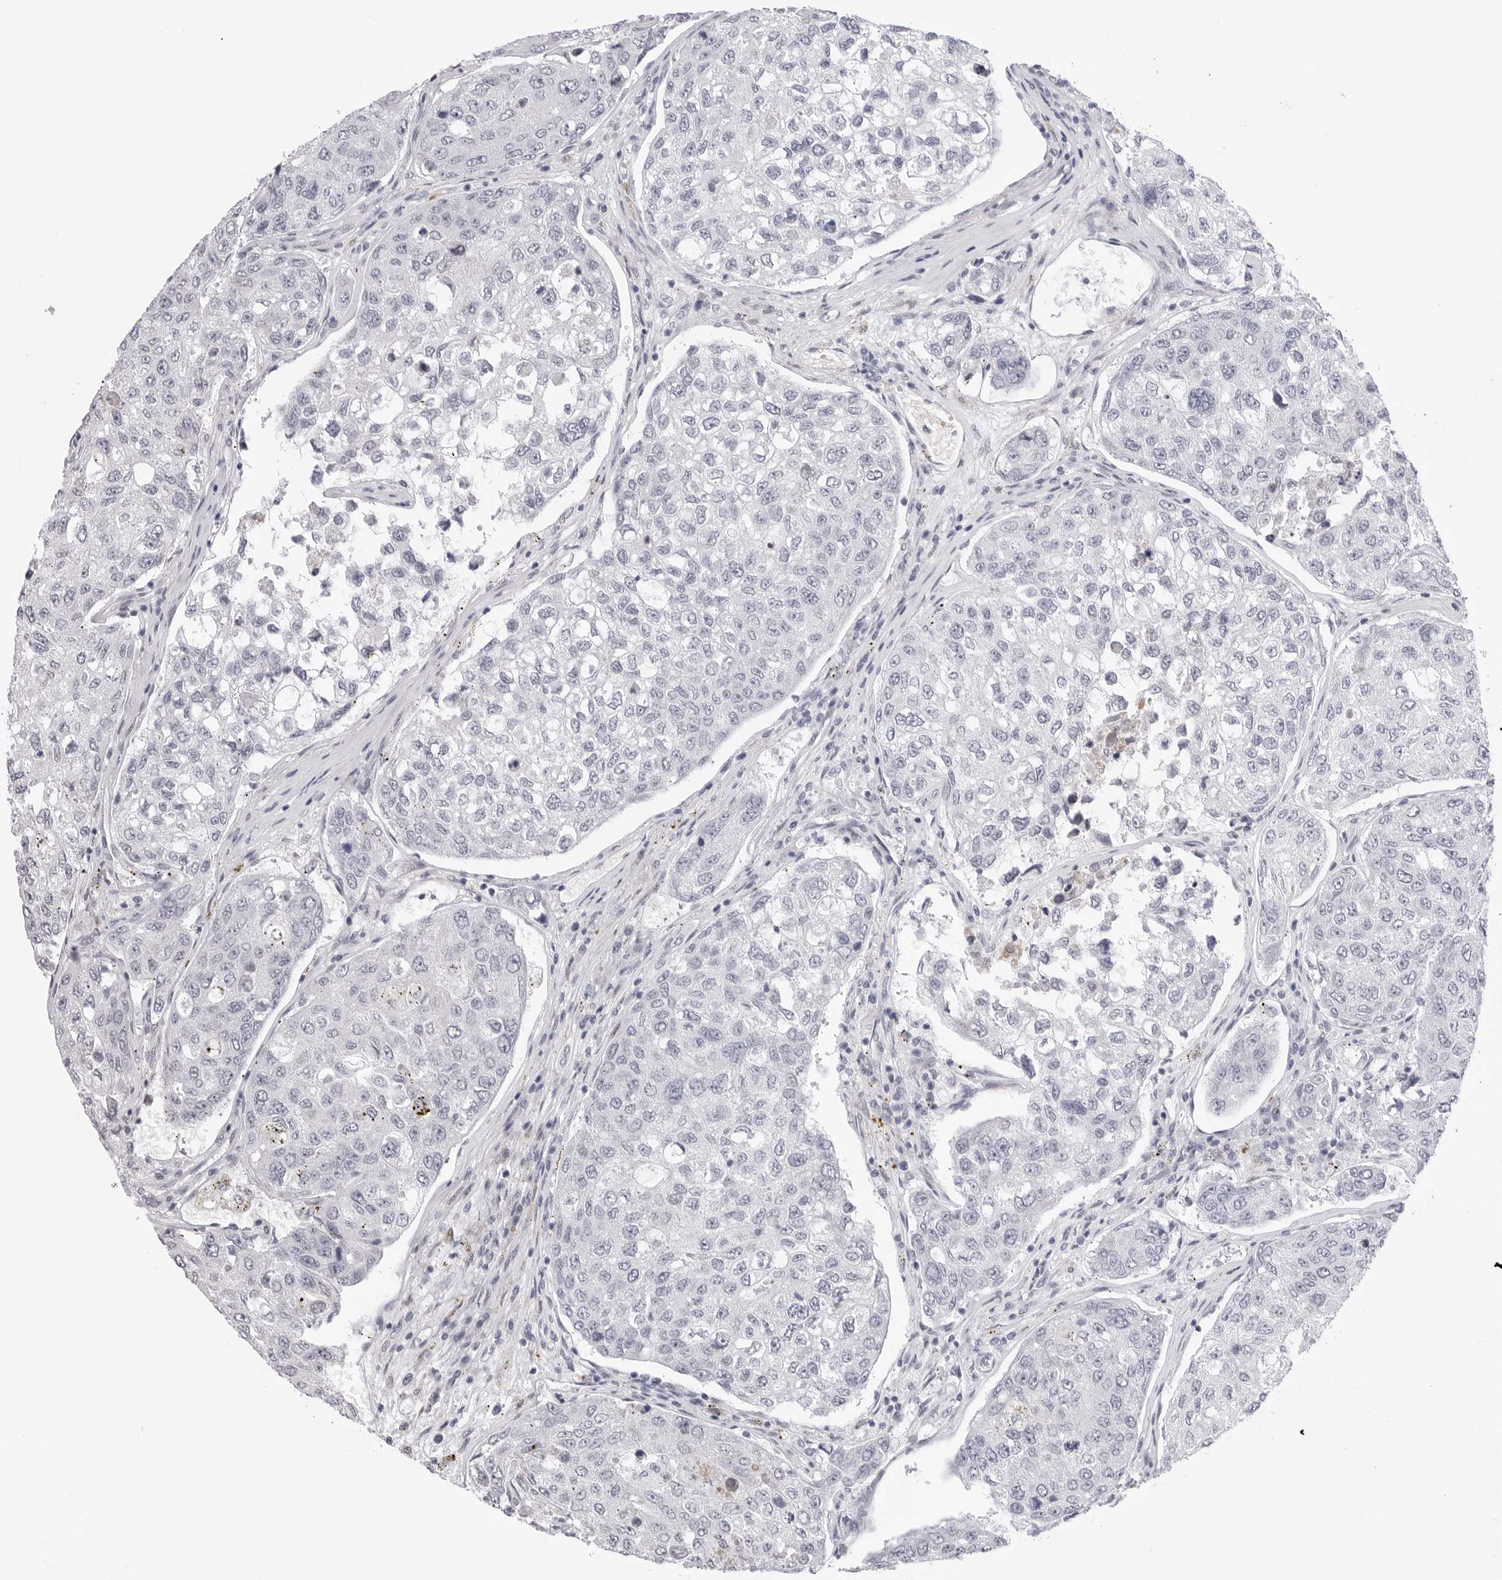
{"staining": {"intensity": "negative", "quantity": "none", "location": "none"}, "tissue": "urothelial cancer", "cell_type": "Tumor cells", "image_type": "cancer", "snomed": [{"axis": "morphology", "description": "Urothelial carcinoma, High grade"}, {"axis": "topography", "description": "Lymph node"}, {"axis": "topography", "description": "Urinary bladder"}], "caption": "Urothelial cancer stained for a protein using immunohistochemistry (IHC) displays no expression tumor cells.", "gene": "TSSK1B", "patient": {"sex": "male", "age": 51}}